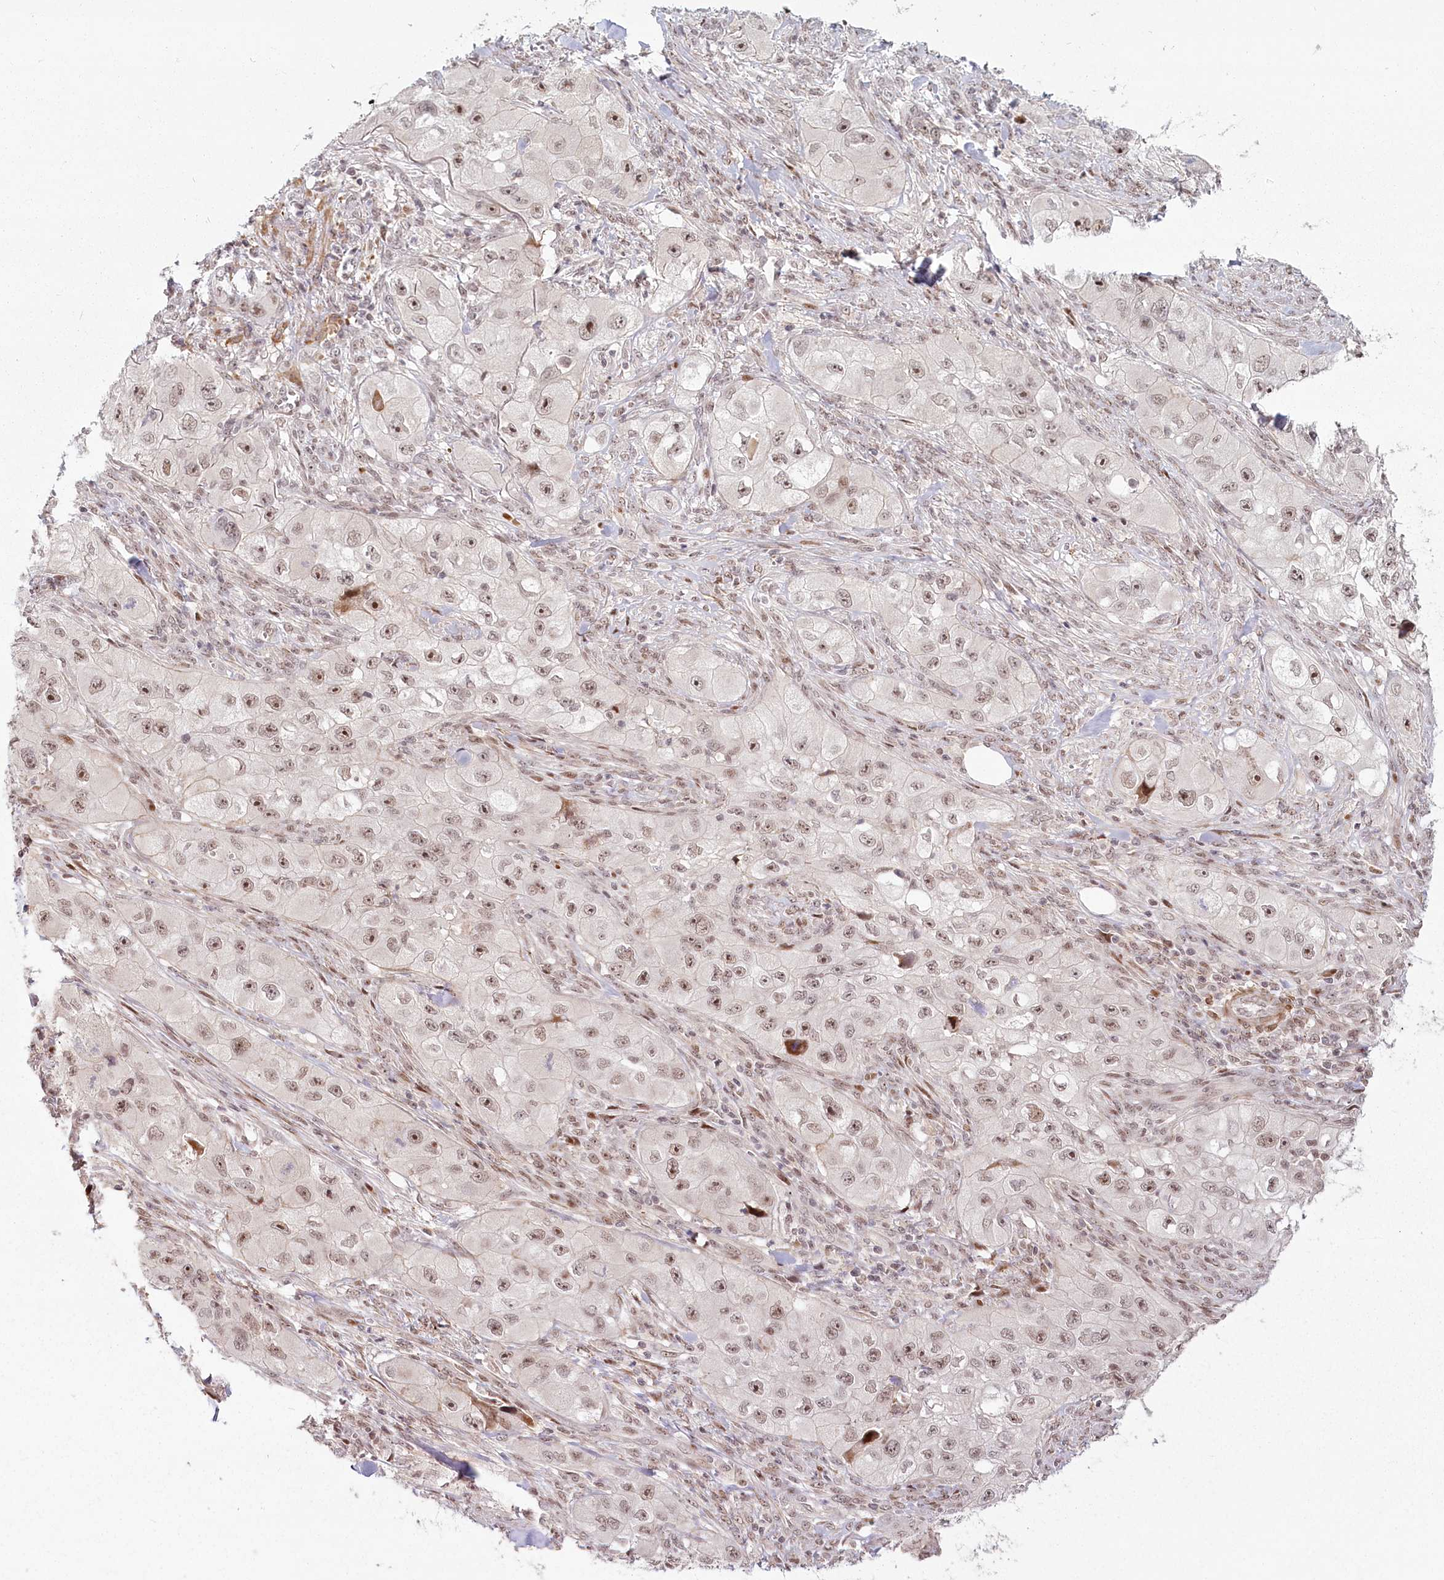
{"staining": {"intensity": "weak", "quantity": ">75%", "location": "nuclear"}, "tissue": "skin cancer", "cell_type": "Tumor cells", "image_type": "cancer", "snomed": [{"axis": "morphology", "description": "Squamous cell carcinoma, NOS"}, {"axis": "topography", "description": "Skin"}, {"axis": "topography", "description": "Subcutis"}], "caption": "Squamous cell carcinoma (skin) stained for a protein exhibits weak nuclear positivity in tumor cells.", "gene": "FAM204A", "patient": {"sex": "male", "age": 73}}